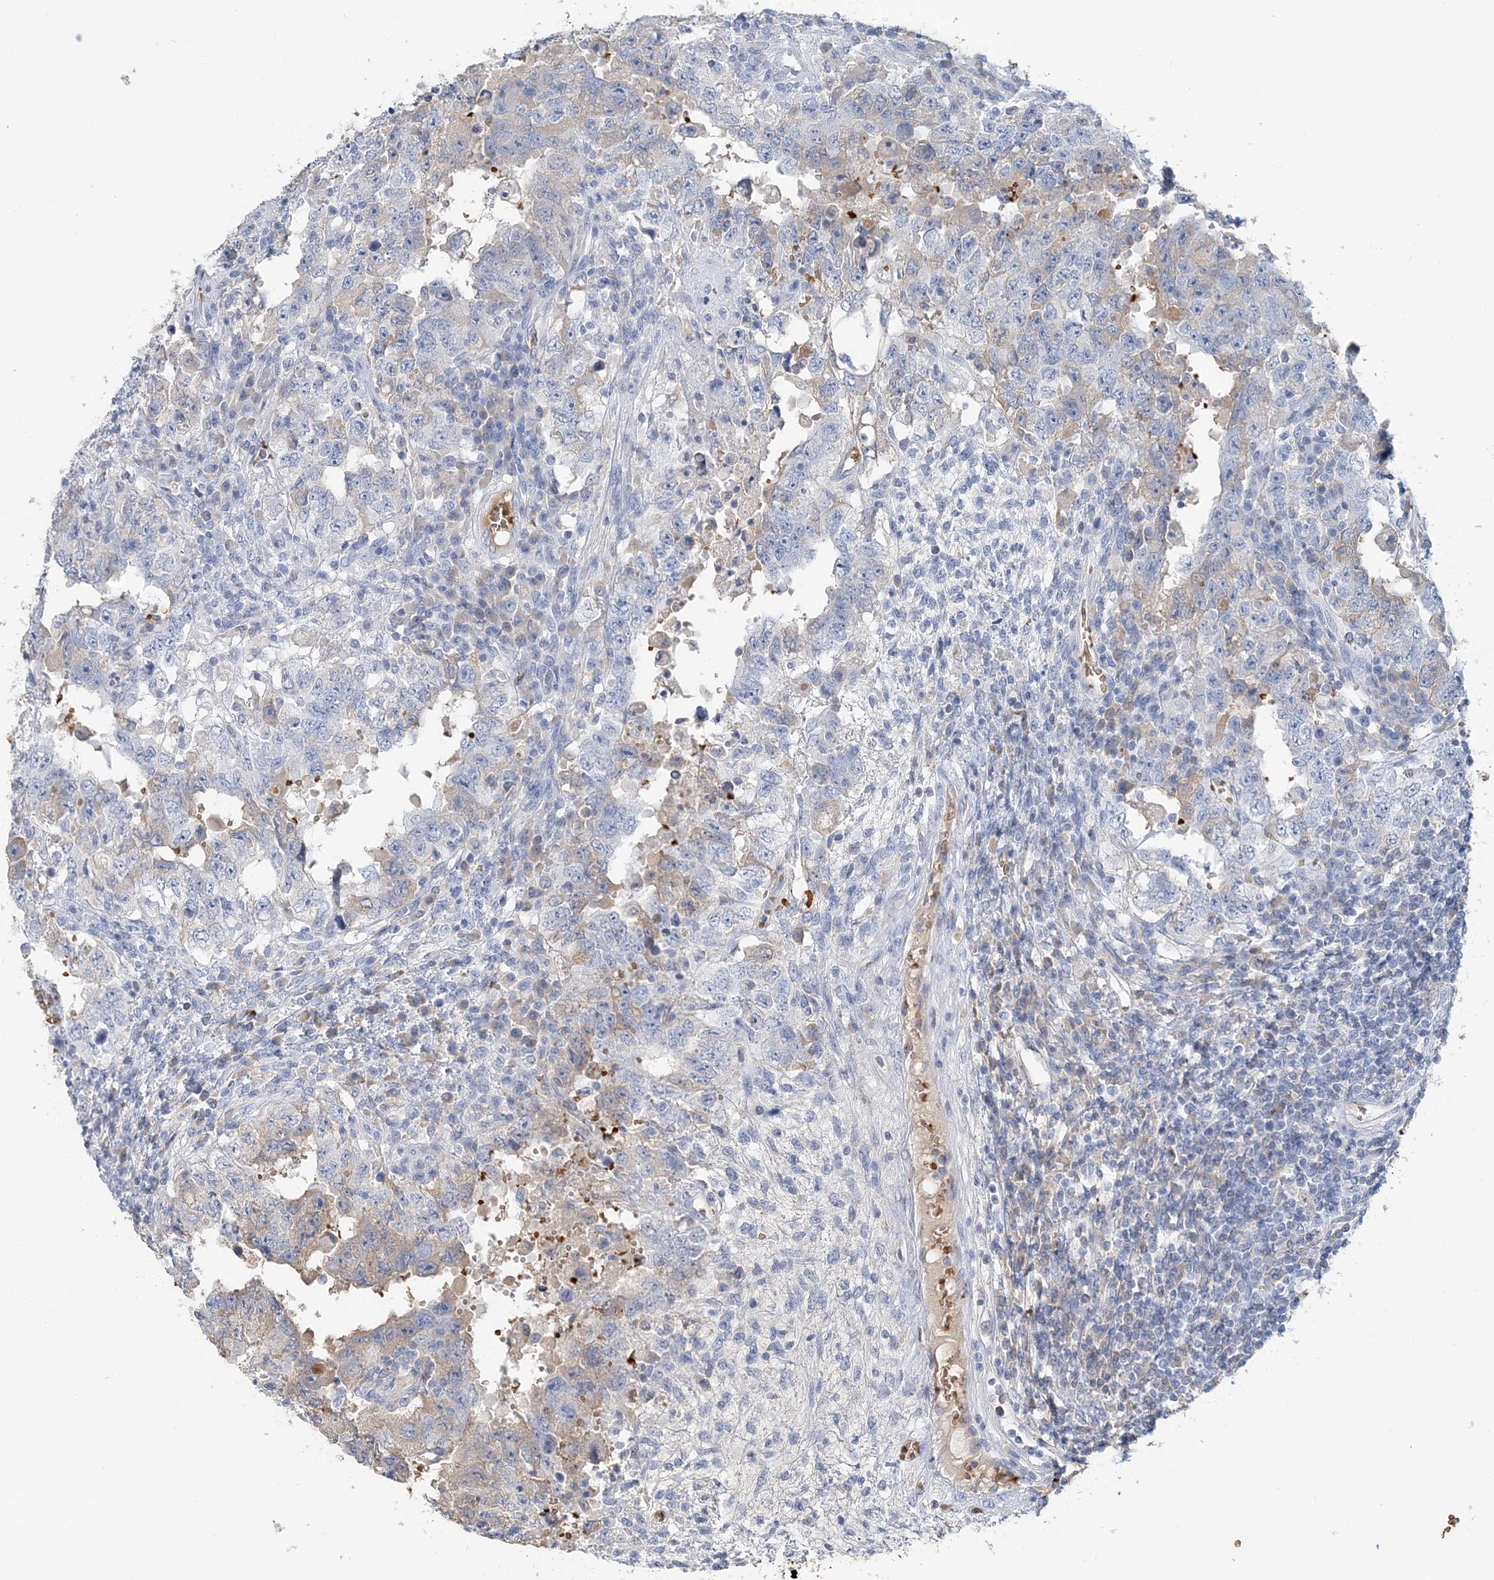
{"staining": {"intensity": "negative", "quantity": "none", "location": "none"}, "tissue": "testis cancer", "cell_type": "Tumor cells", "image_type": "cancer", "snomed": [{"axis": "morphology", "description": "Carcinoma, Embryonal, NOS"}, {"axis": "topography", "description": "Testis"}], "caption": "Immunohistochemistry of testis cancer exhibits no positivity in tumor cells.", "gene": "HBD", "patient": {"sex": "male", "age": 26}}